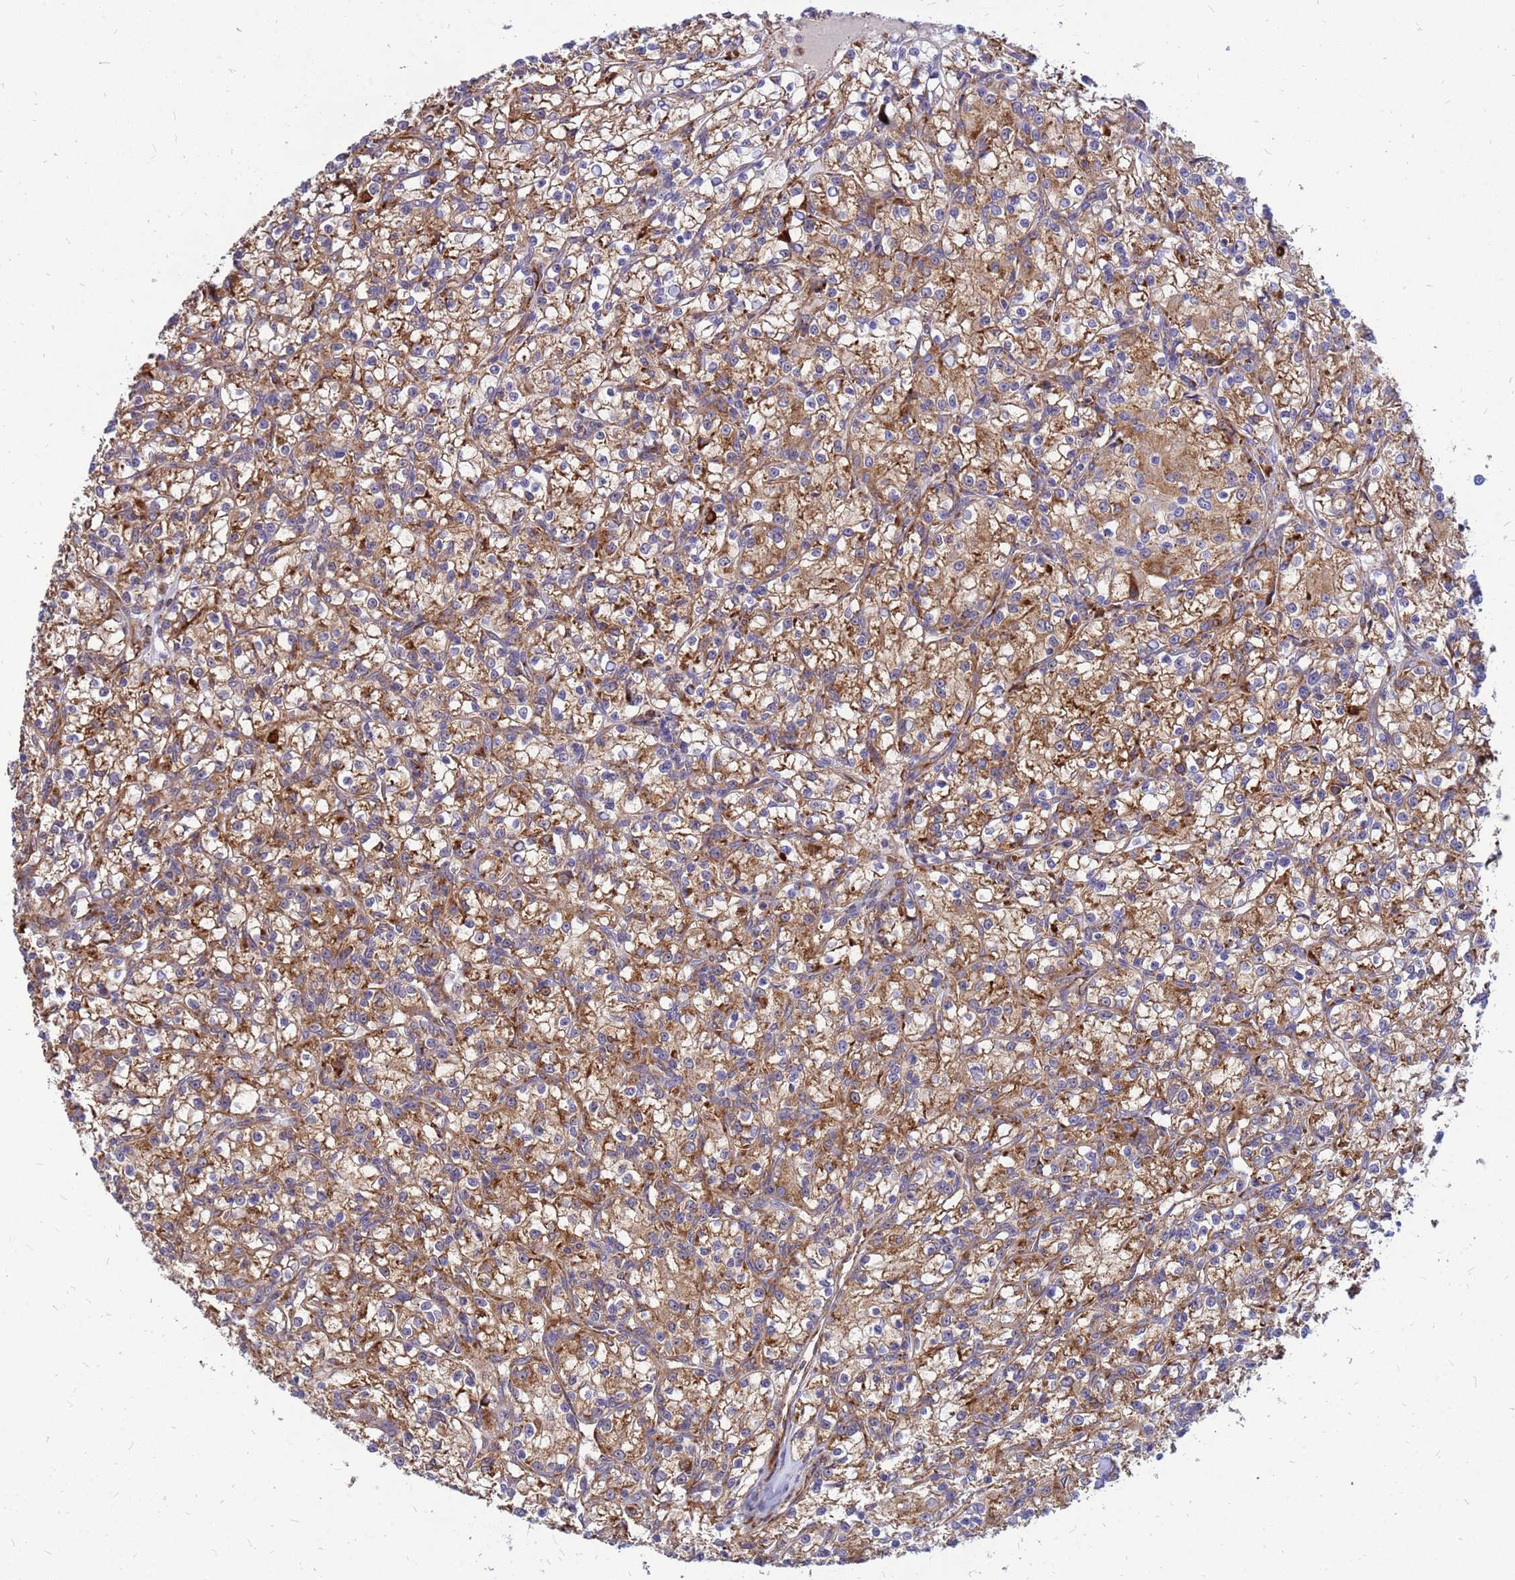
{"staining": {"intensity": "moderate", "quantity": ">75%", "location": "cytoplasmic/membranous"}, "tissue": "renal cancer", "cell_type": "Tumor cells", "image_type": "cancer", "snomed": [{"axis": "morphology", "description": "Adenocarcinoma, NOS"}, {"axis": "topography", "description": "Kidney"}], "caption": "Brown immunohistochemical staining in renal cancer reveals moderate cytoplasmic/membranous positivity in approximately >75% of tumor cells.", "gene": "RPL8", "patient": {"sex": "female", "age": 59}}